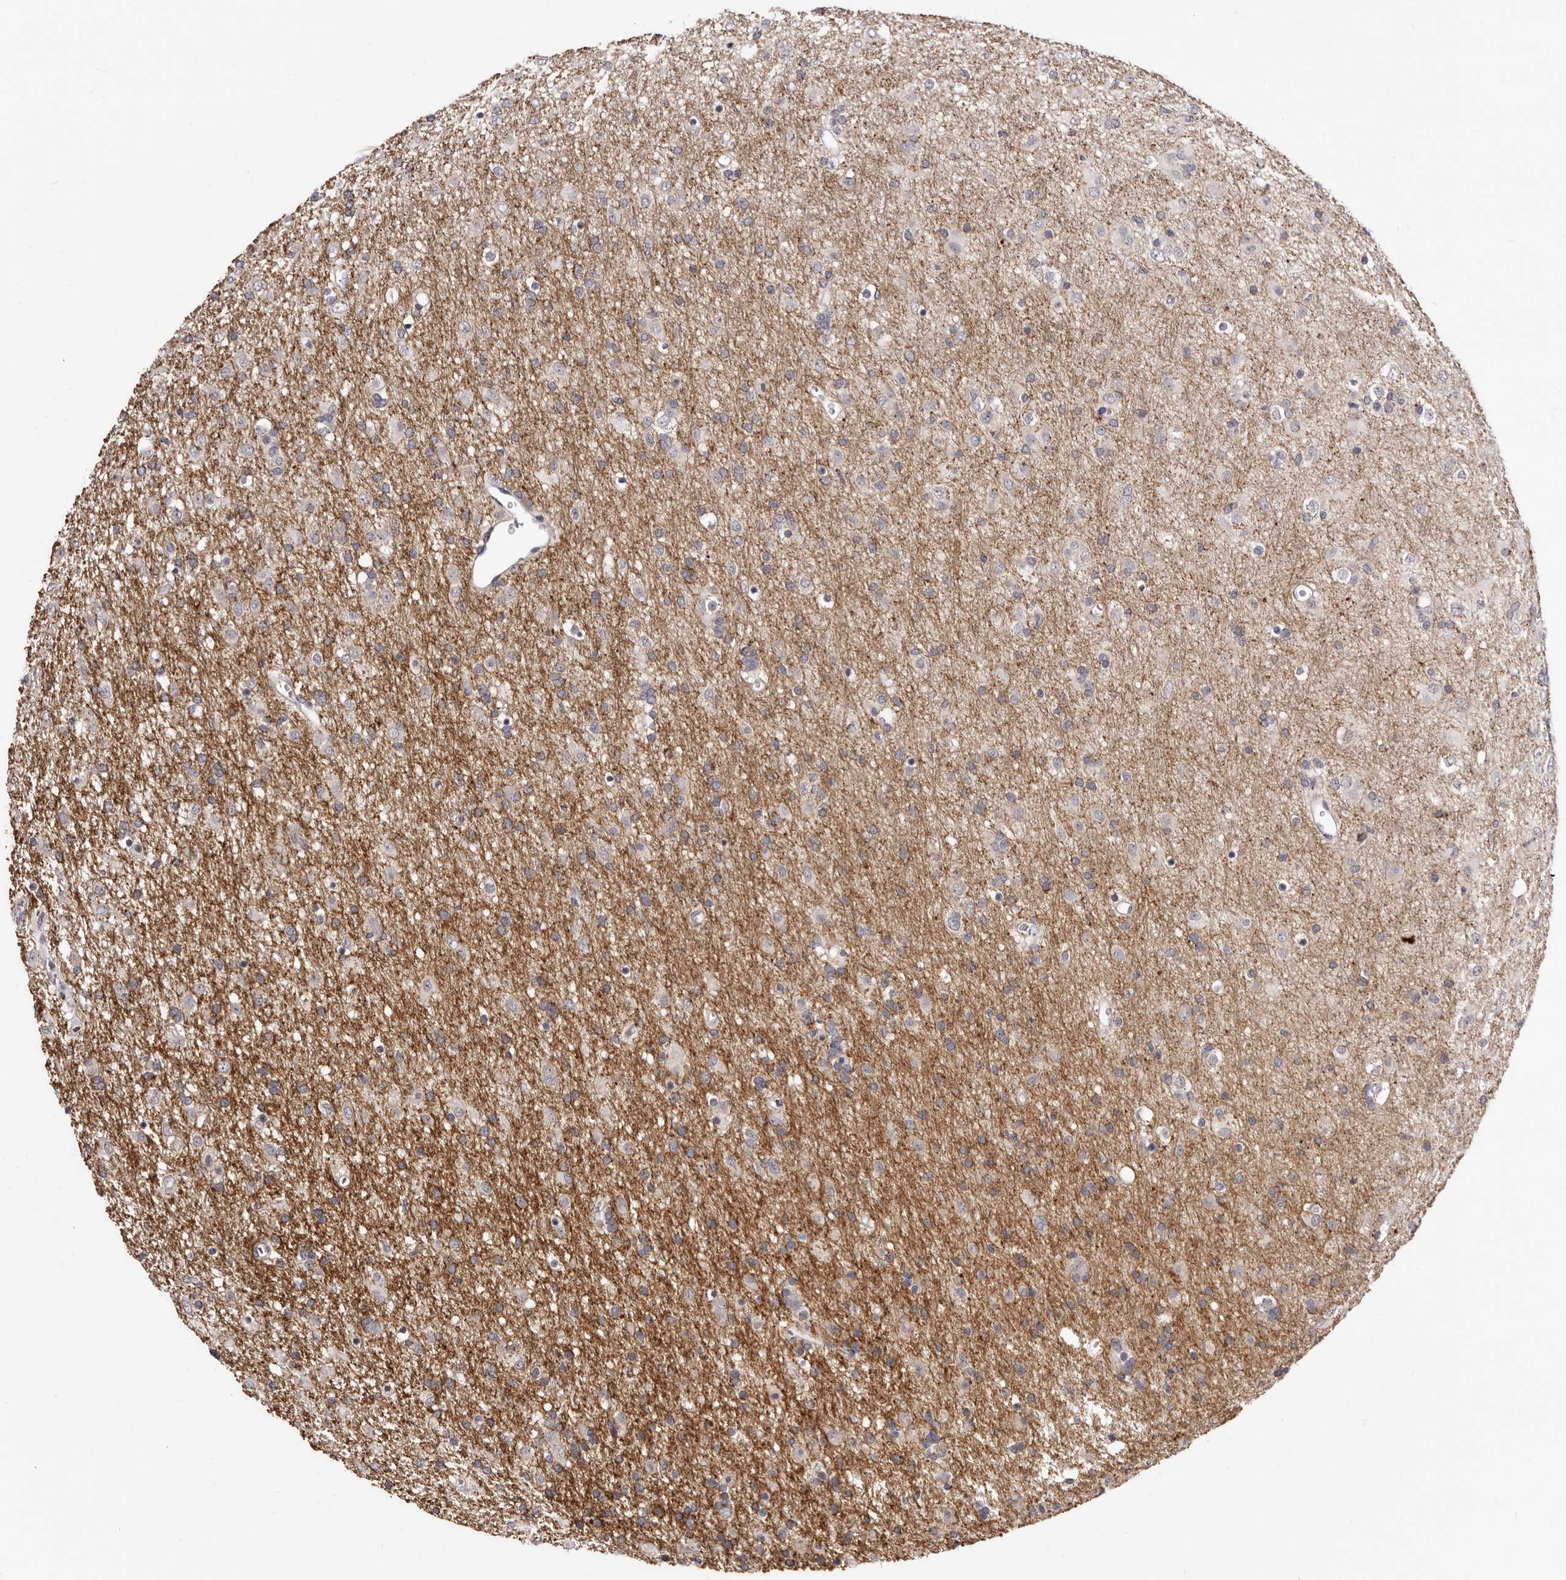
{"staining": {"intensity": "weak", "quantity": "25%-75%", "location": "cytoplasmic/membranous"}, "tissue": "glioma", "cell_type": "Tumor cells", "image_type": "cancer", "snomed": [{"axis": "morphology", "description": "Glioma, malignant, Low grade"}, {"axis": "topography", "description": "Brain"}], "caption": "Immunohistochemistry (IHC) (DAB (3,3'-diaminobenzidine)) staining of human glioma demonstrates weak cytoplasmic/membranous protein staining in about 25%-75% of tumor cells.", "gene": "CDCA8", "patient": {"sex": "male", "age": 65}}